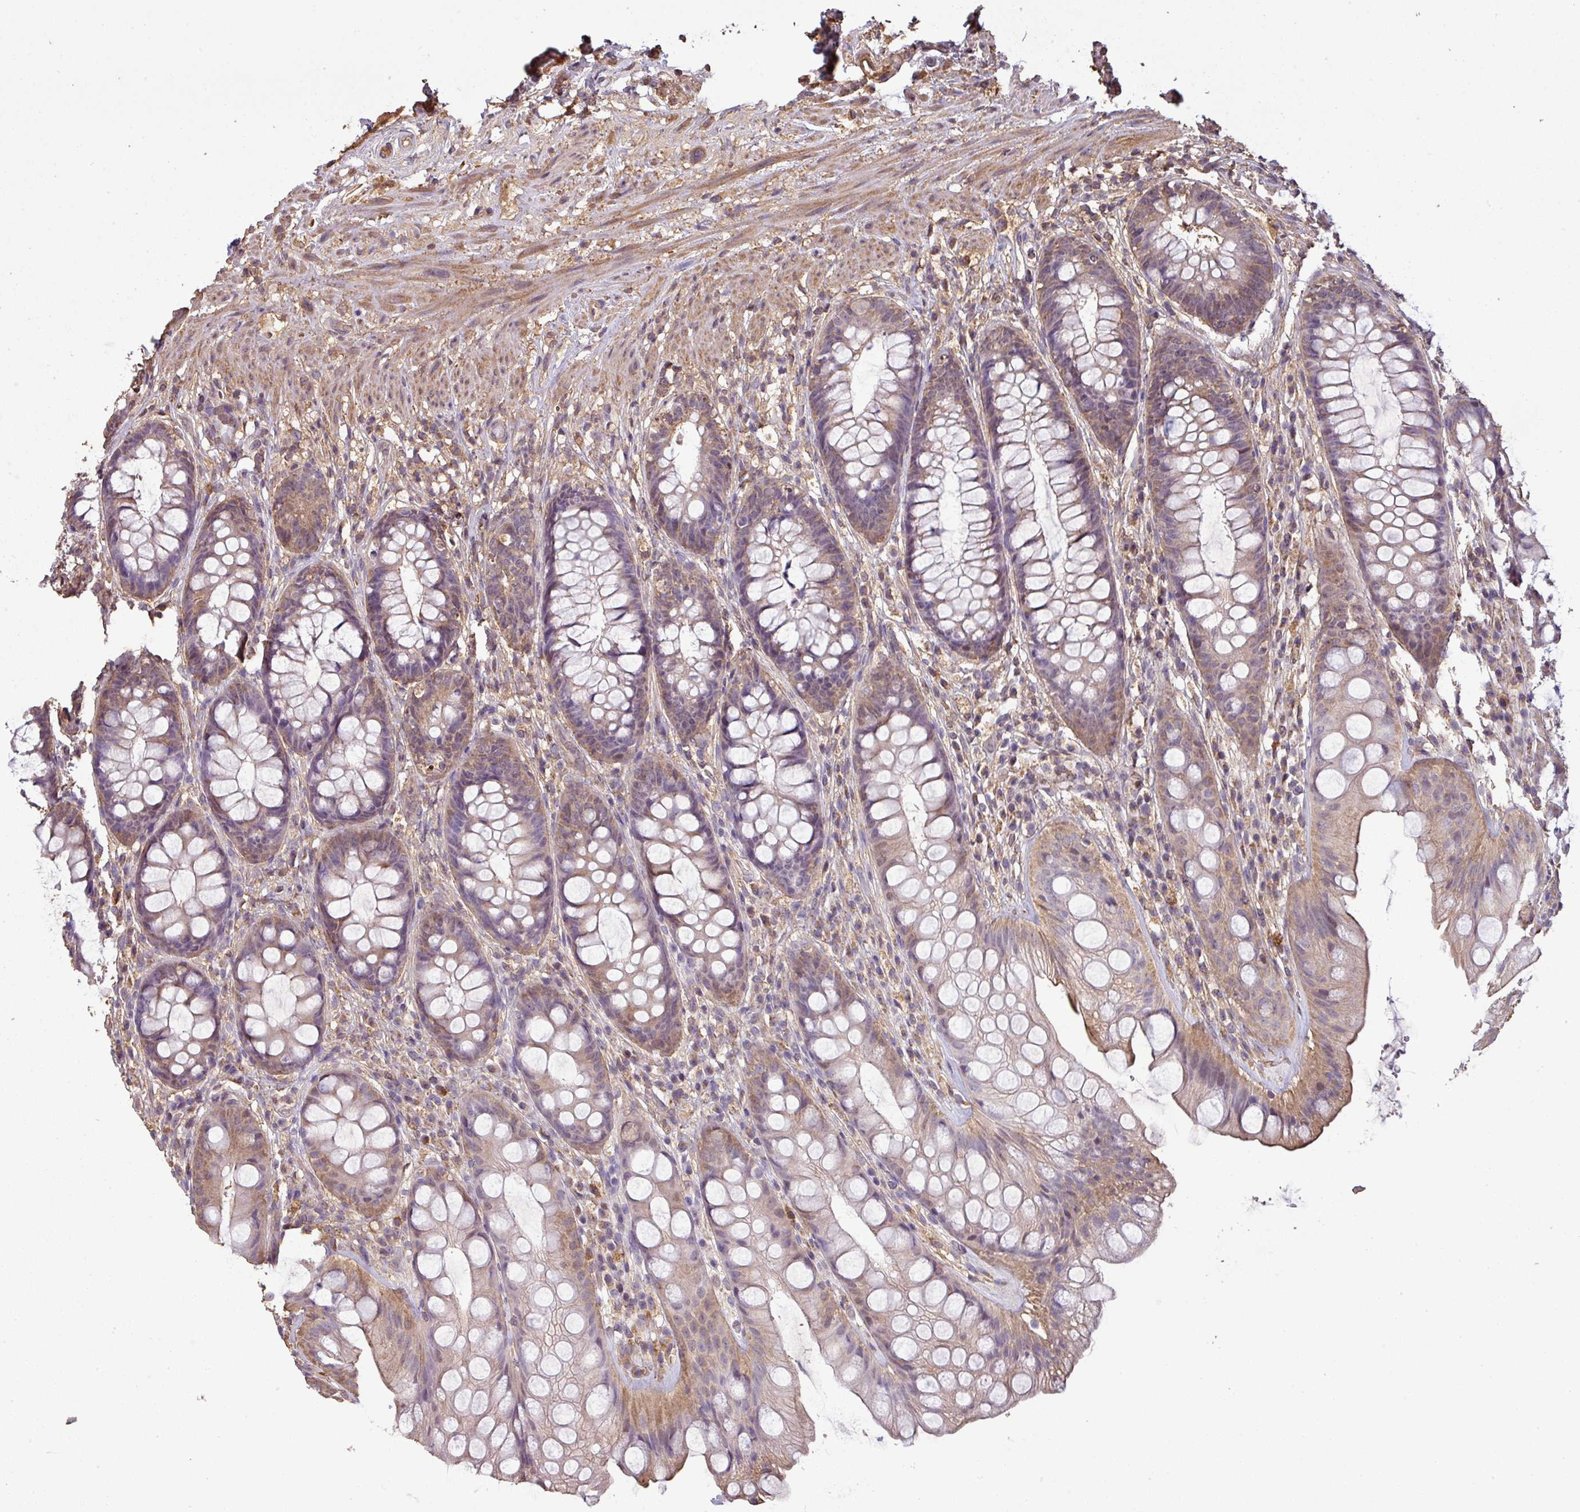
{"staining": {"intensity": "moderate", "quantity": ">75%", "location": "cytoplasmic/membranous,nuclear"}, "tissue": "rectum", "cell_type": "Glandular cells", "image_type": "normal", "snomed": [{"axis": "morphology", "description": "Normal tissue, NOS"}, {"axis": "topography", "description": "Rectum"}], "caption": "A photomicrograph of human rectum stained for a protein reveals moderate cytoplasmic/membranous,nuclear brown staining in glandular cells. The protein is shown in brown color, while the nuclei are stained blue.", "gene": "ISLR", "patient": {"sex": "male", "age": 74}}